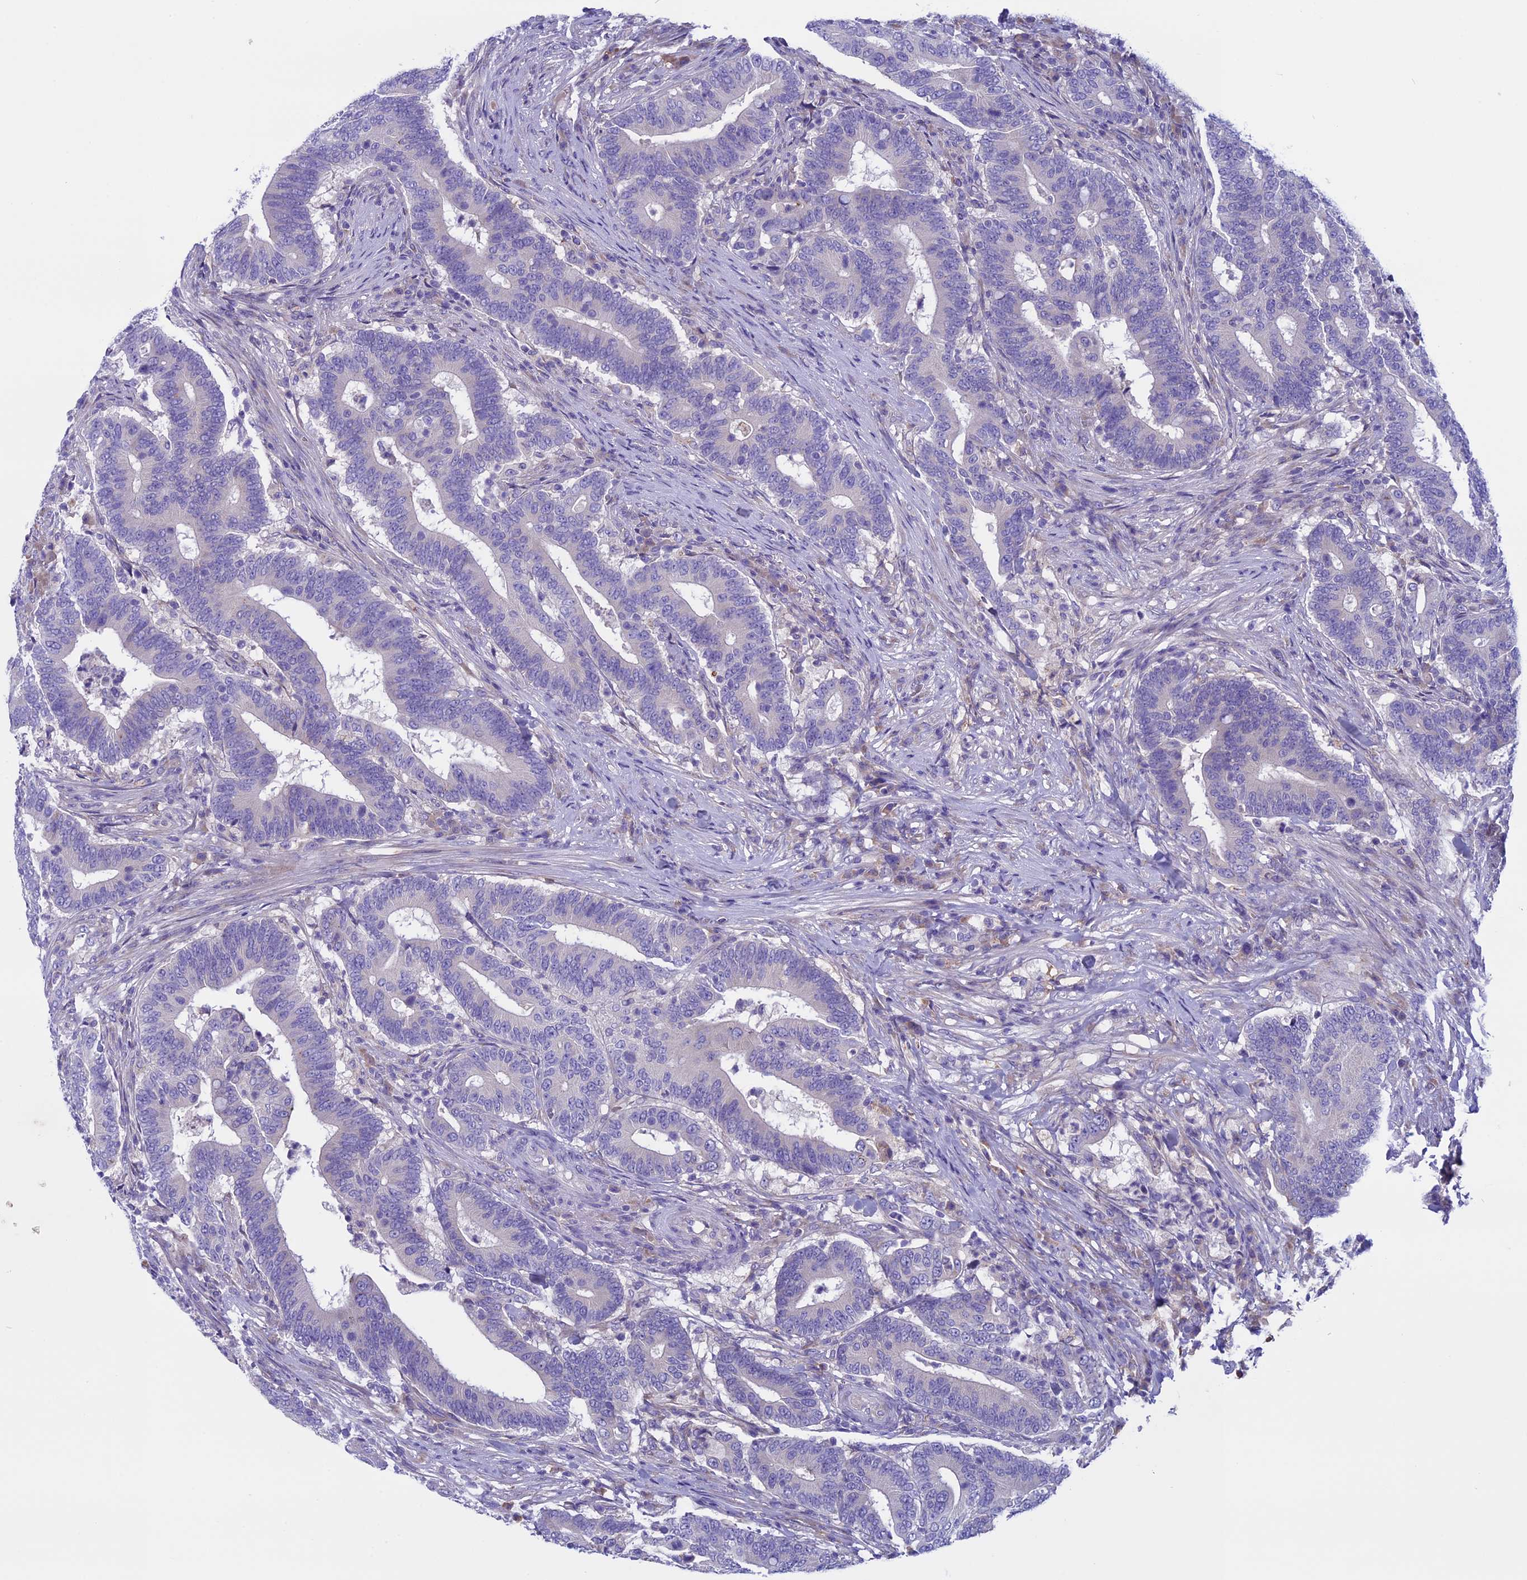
{"staining": {"intensity": "negative", "quantity": "none", "location": "none"}, "tissue": "colorectal cancer", "cell_type": "Tumor cells", "image_type": "cancer", "snomed": [{"axis": "morphology", "description": "Adenocarcinoma, NOS"}, {"axis": "topography", "description": "Colon"}], "caption": "Immunohistochemistry of human colorectal cancer (adenocarcinoma) shows no staining in tumor cells.", "gene": "DCTN5", "patient": {"sex": "female", "age": 66}}